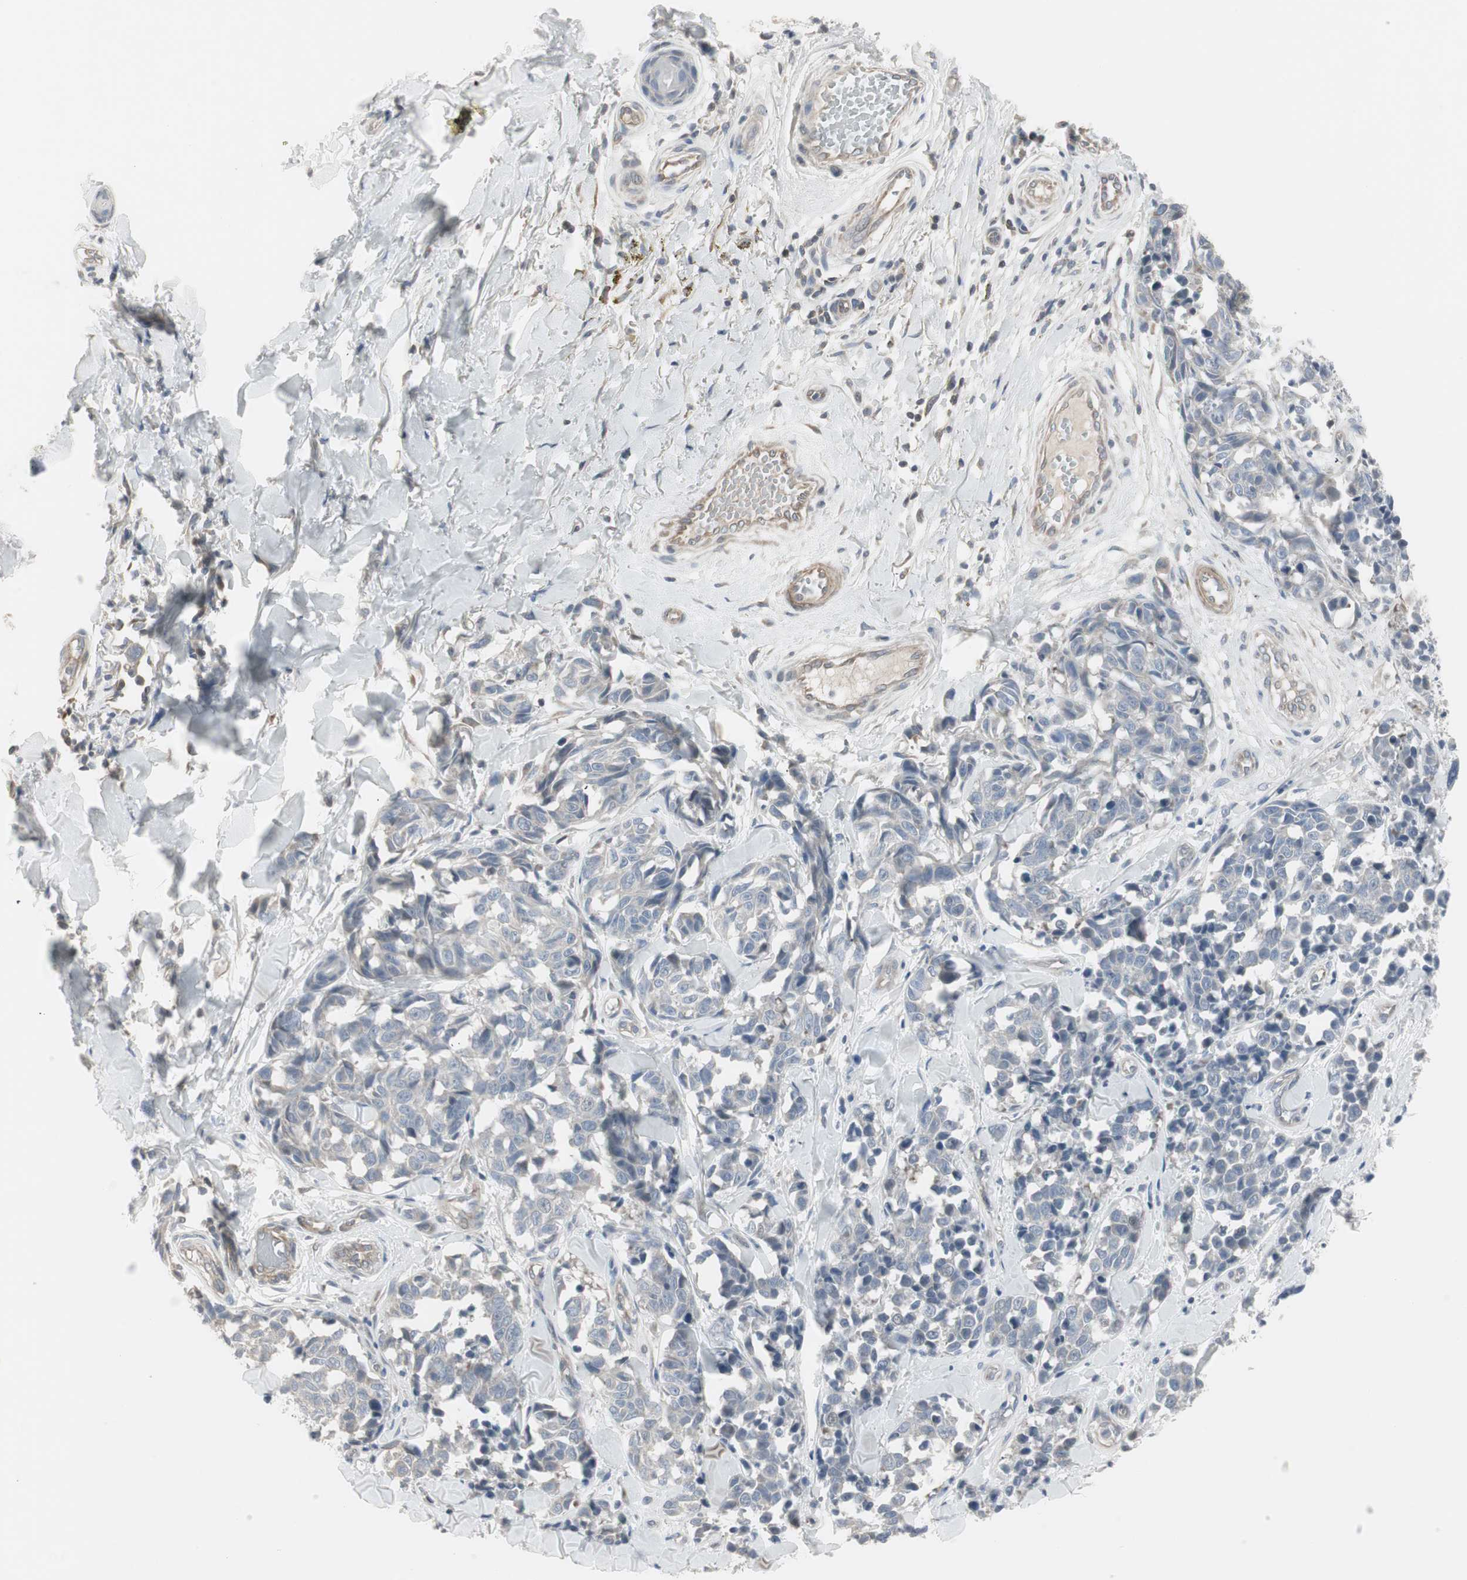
{"staining": {"intensity": "negative", "quantity": "none", "location": "none"}, "tissue": "melanoma", "cell_type": "Tumor cells", "image_type": "cancer", "snomed": [{"axis": "morphology", "description": "Malignant melanoma, NOS"}, {"axis": "topography", "description": "Skin"}], "caption": "The immunohistochemistry photomicrograph has no significant expression in tumor cells of malignant melanoma tissue. (Stains: DAB (3,3'-diaminobenzidine) immunohistochemistry (IHC) with hematoxylin counter stain, Microscopy: brightfield microscopy at high magnification).", "gene": "DMPK", "patient": {"sex": "female", "age": 64}}